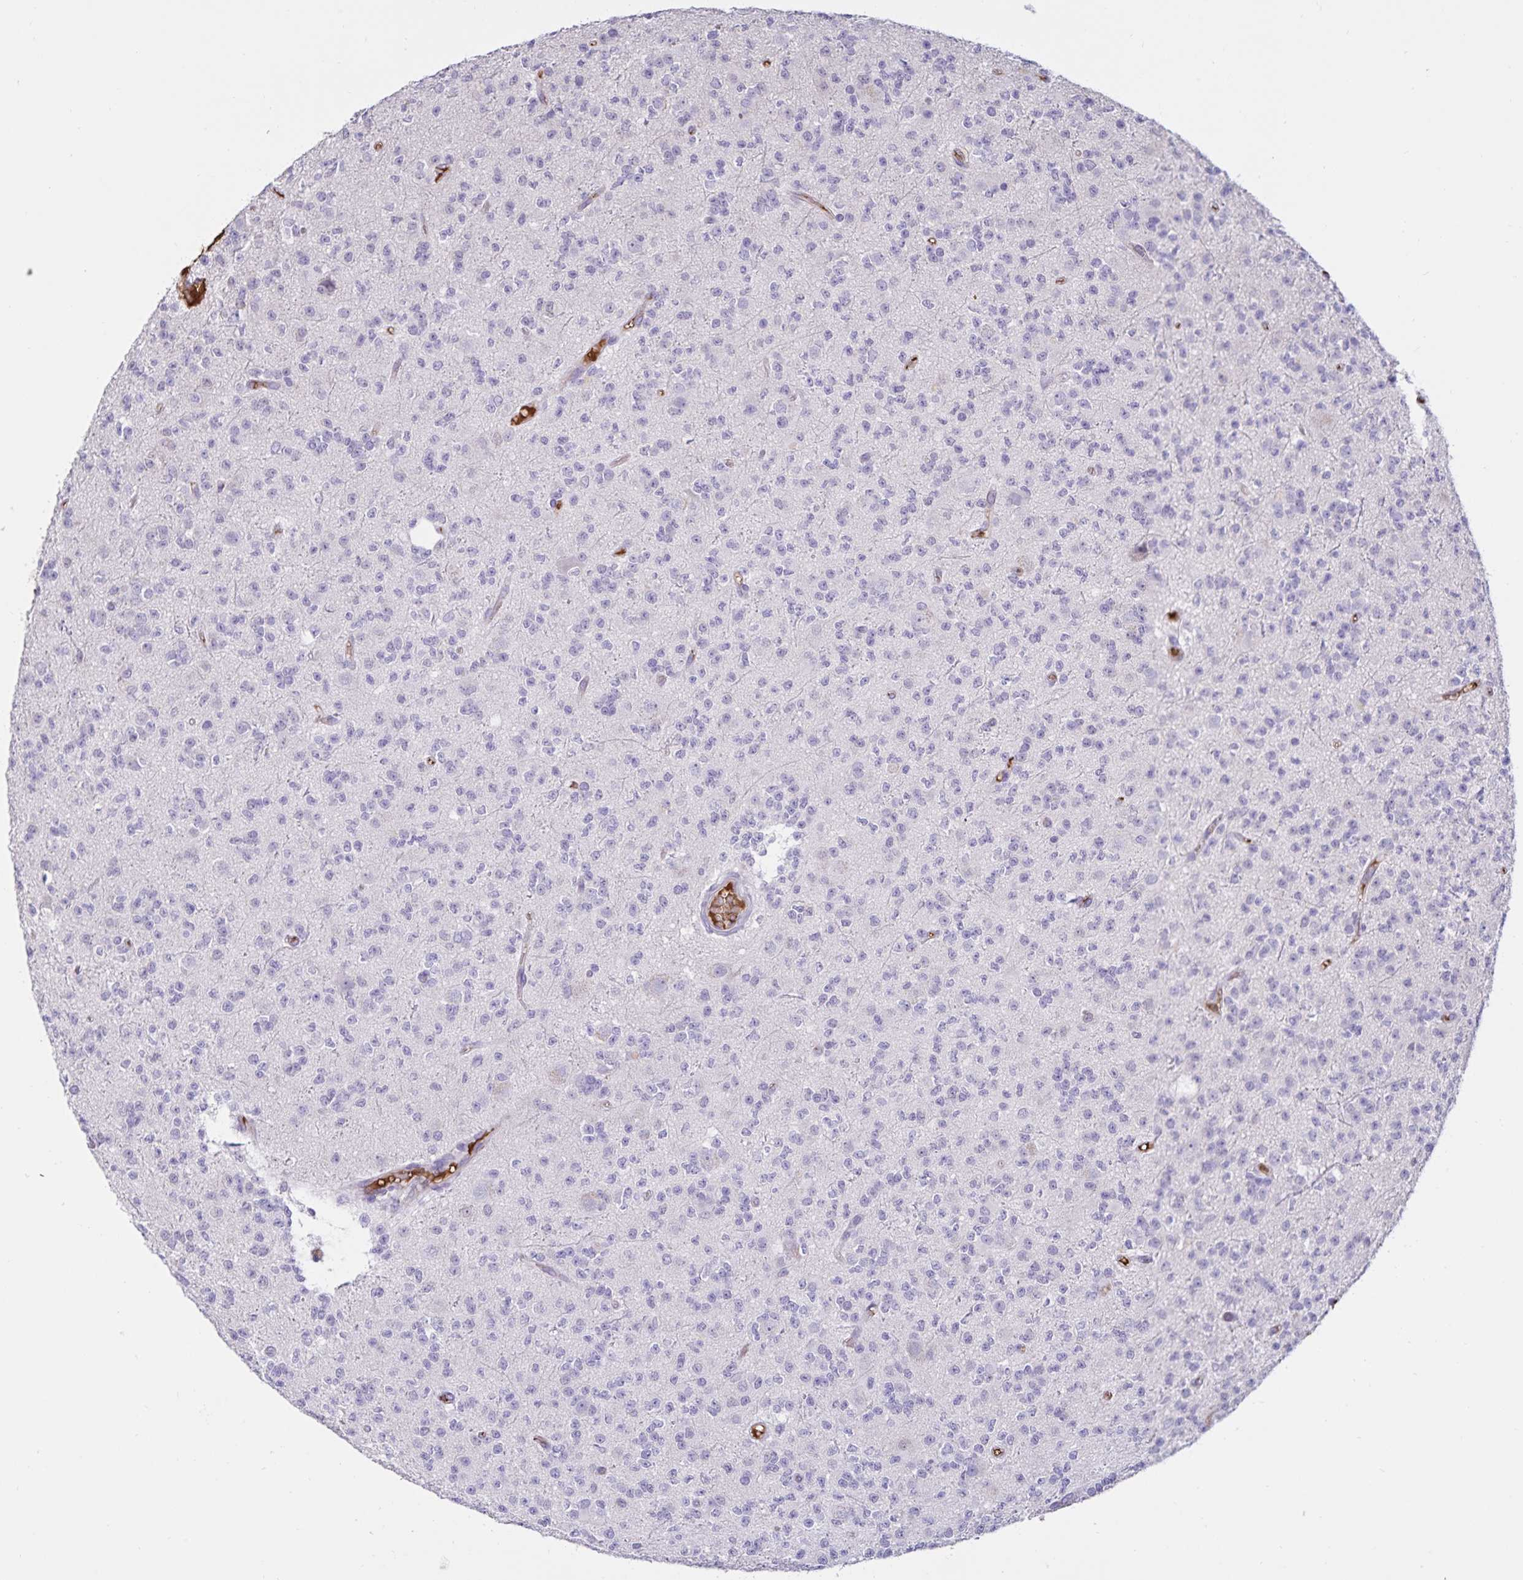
{"staining": {"intensity": "negative", "quantity": "none", "location": "none"}, "tissue": "glioma", "cell_type": "Tumor cells", "image_type": "cancer", "snomed": [{"axis": "morphology", "description": "Glioma, malignant, High grade"}, {"axis": "topography", "description": "Brain"}], "caption": "High power microscopy image of an immunohistochemistry (IHC) micrograph of glioma, revealing no significant expression in tumor cells.", "gene": "FGG", "patient": {"sex": "male", "age": 36}}